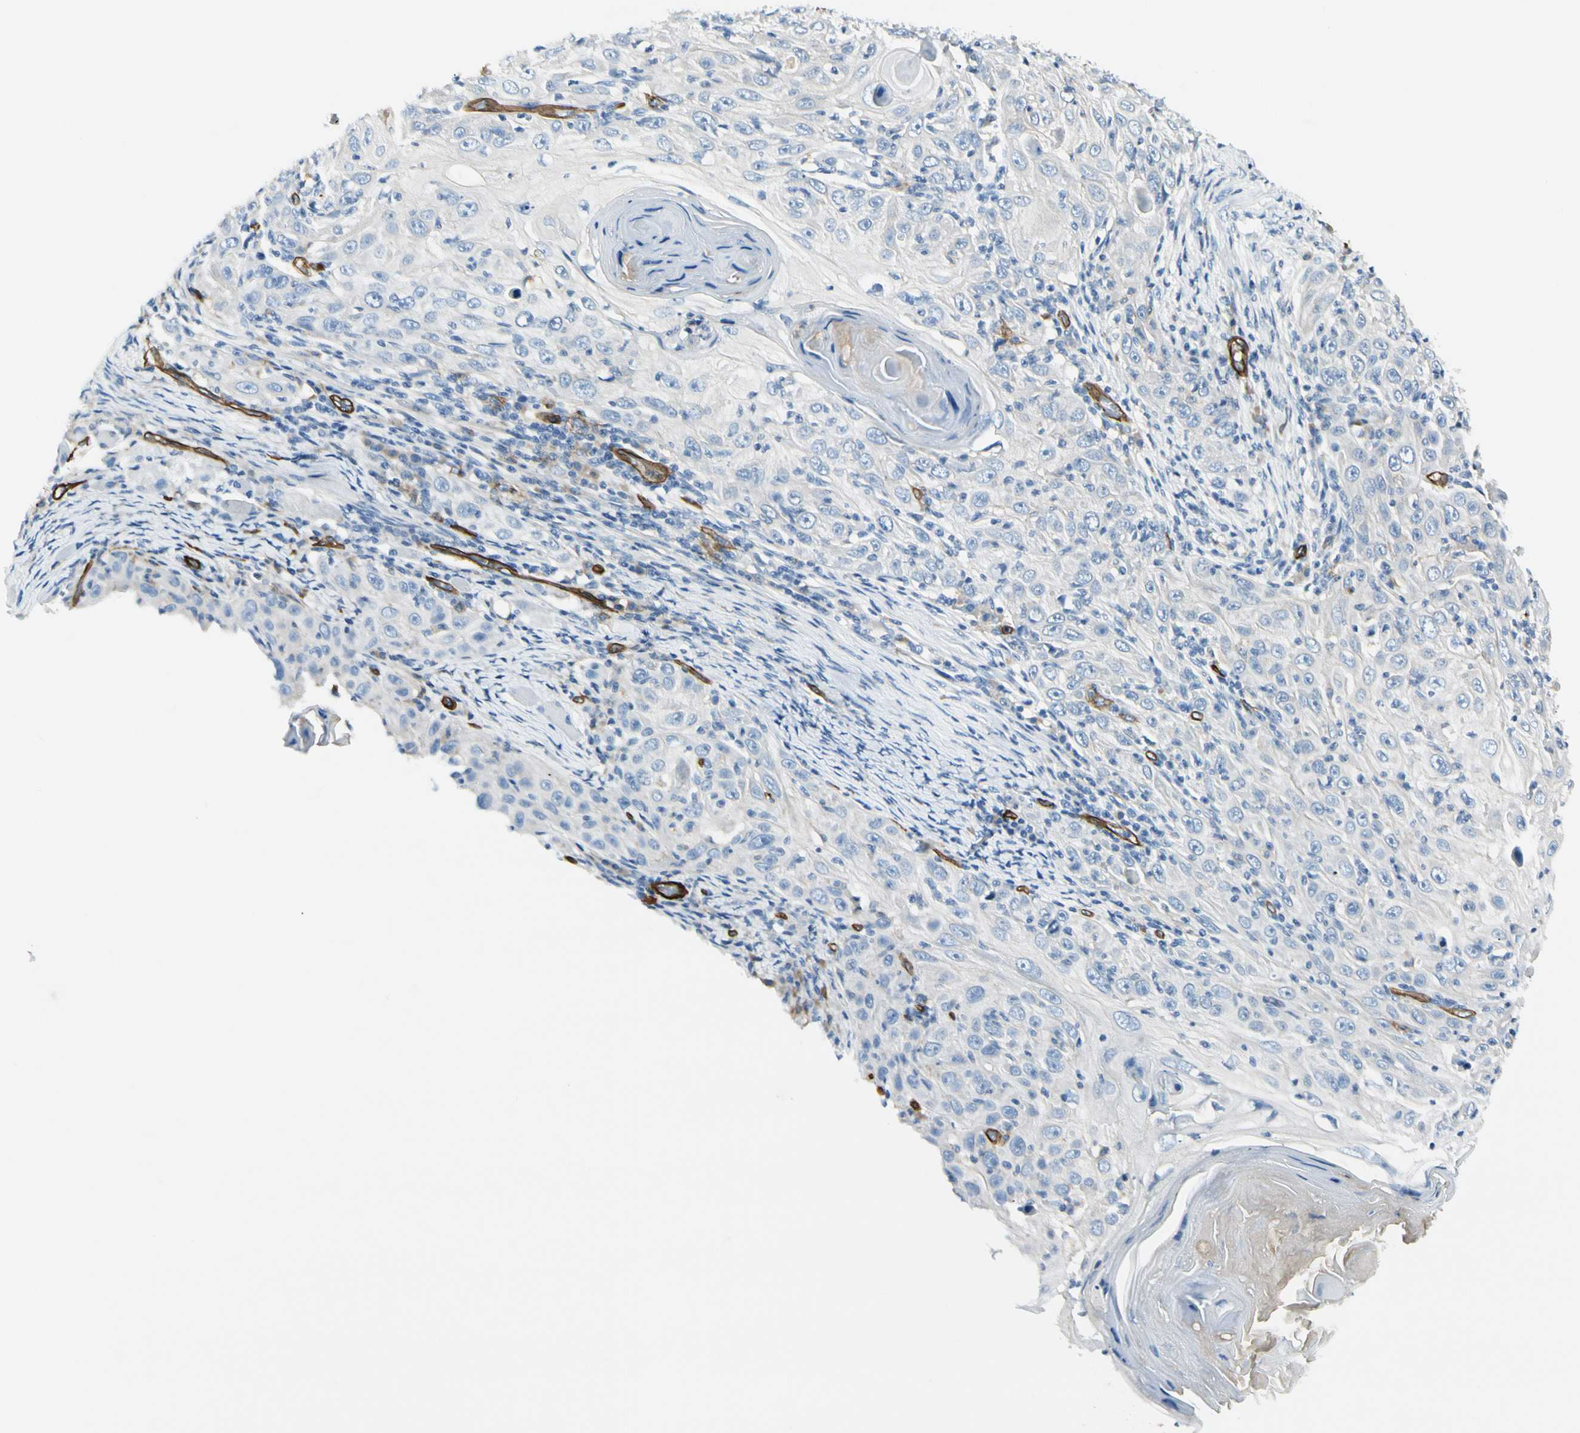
{"staining": {"intensity": "negative", "quantity": "none", "location": "none"}, "tissue": "skin cancer", "cell_type": "Tumor cells", "image_type": "cancer", "snomed": [{"axis": "morphology", "description": "Squamous cell carcinoma, NOS"}, {"axis": "topography", "description": "Skin"}], "caption": "Photomicrograph shows no significant protein expression in tumor cells of skin squamous cell carcinoma.", "gene": "CD93", "patient": {"sex": "female", "age": 88}}